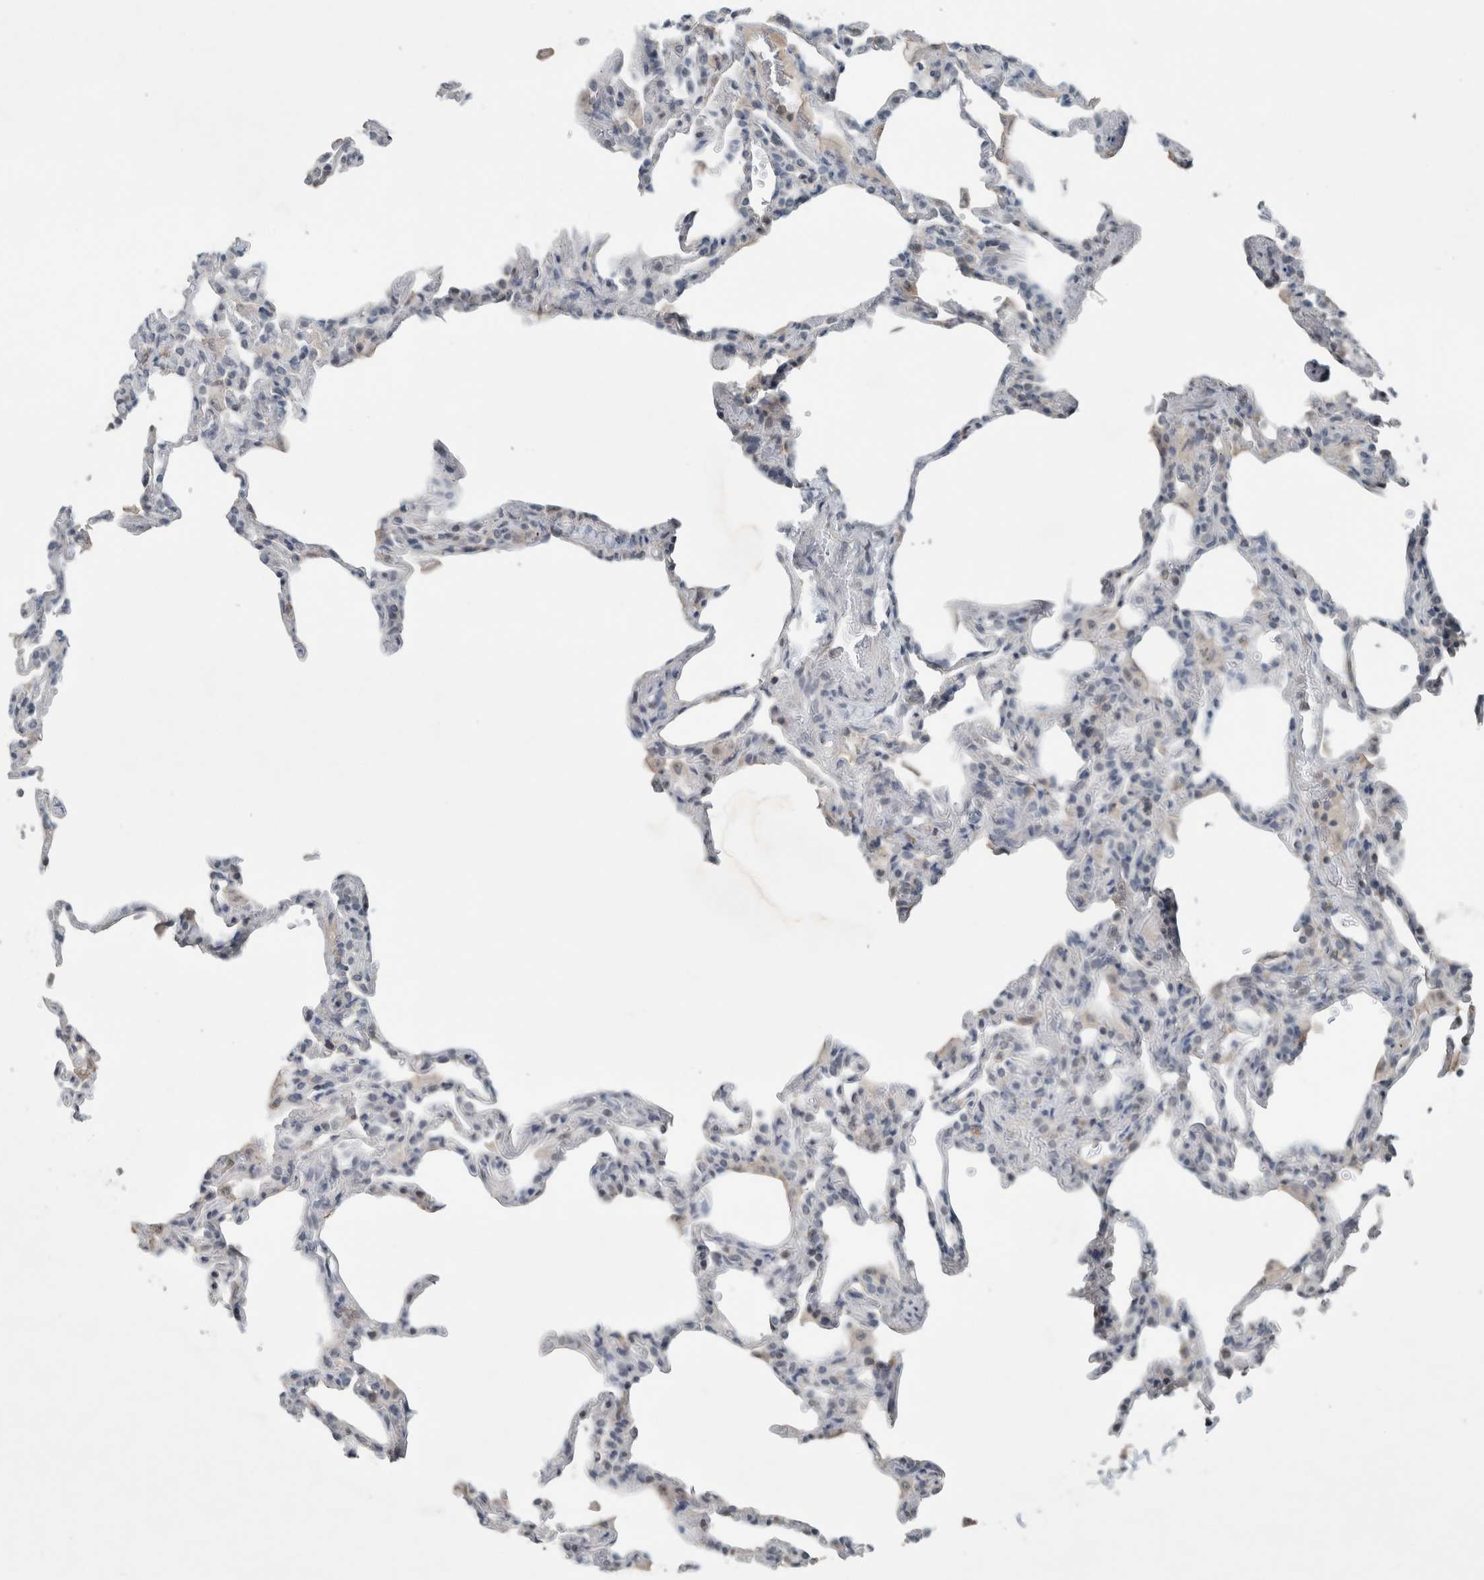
{"staining": {"intensity": "negative", "quantity": "none", "location": "none"}, "tissue": "lung", "cell_type": "Alveolar cells", "image_type": "normal", "snomed": [{"axis": "morphology", "description": "Normal tissue, NOS"}, {"axis": "topography", "description": "Lung"}], "caption": "Normal lung was stained to show a protein in brown. There is no significant positivity in alveolar cells.", "gene": "RPF1", "patient": {"sex": "male", "age": 20}}